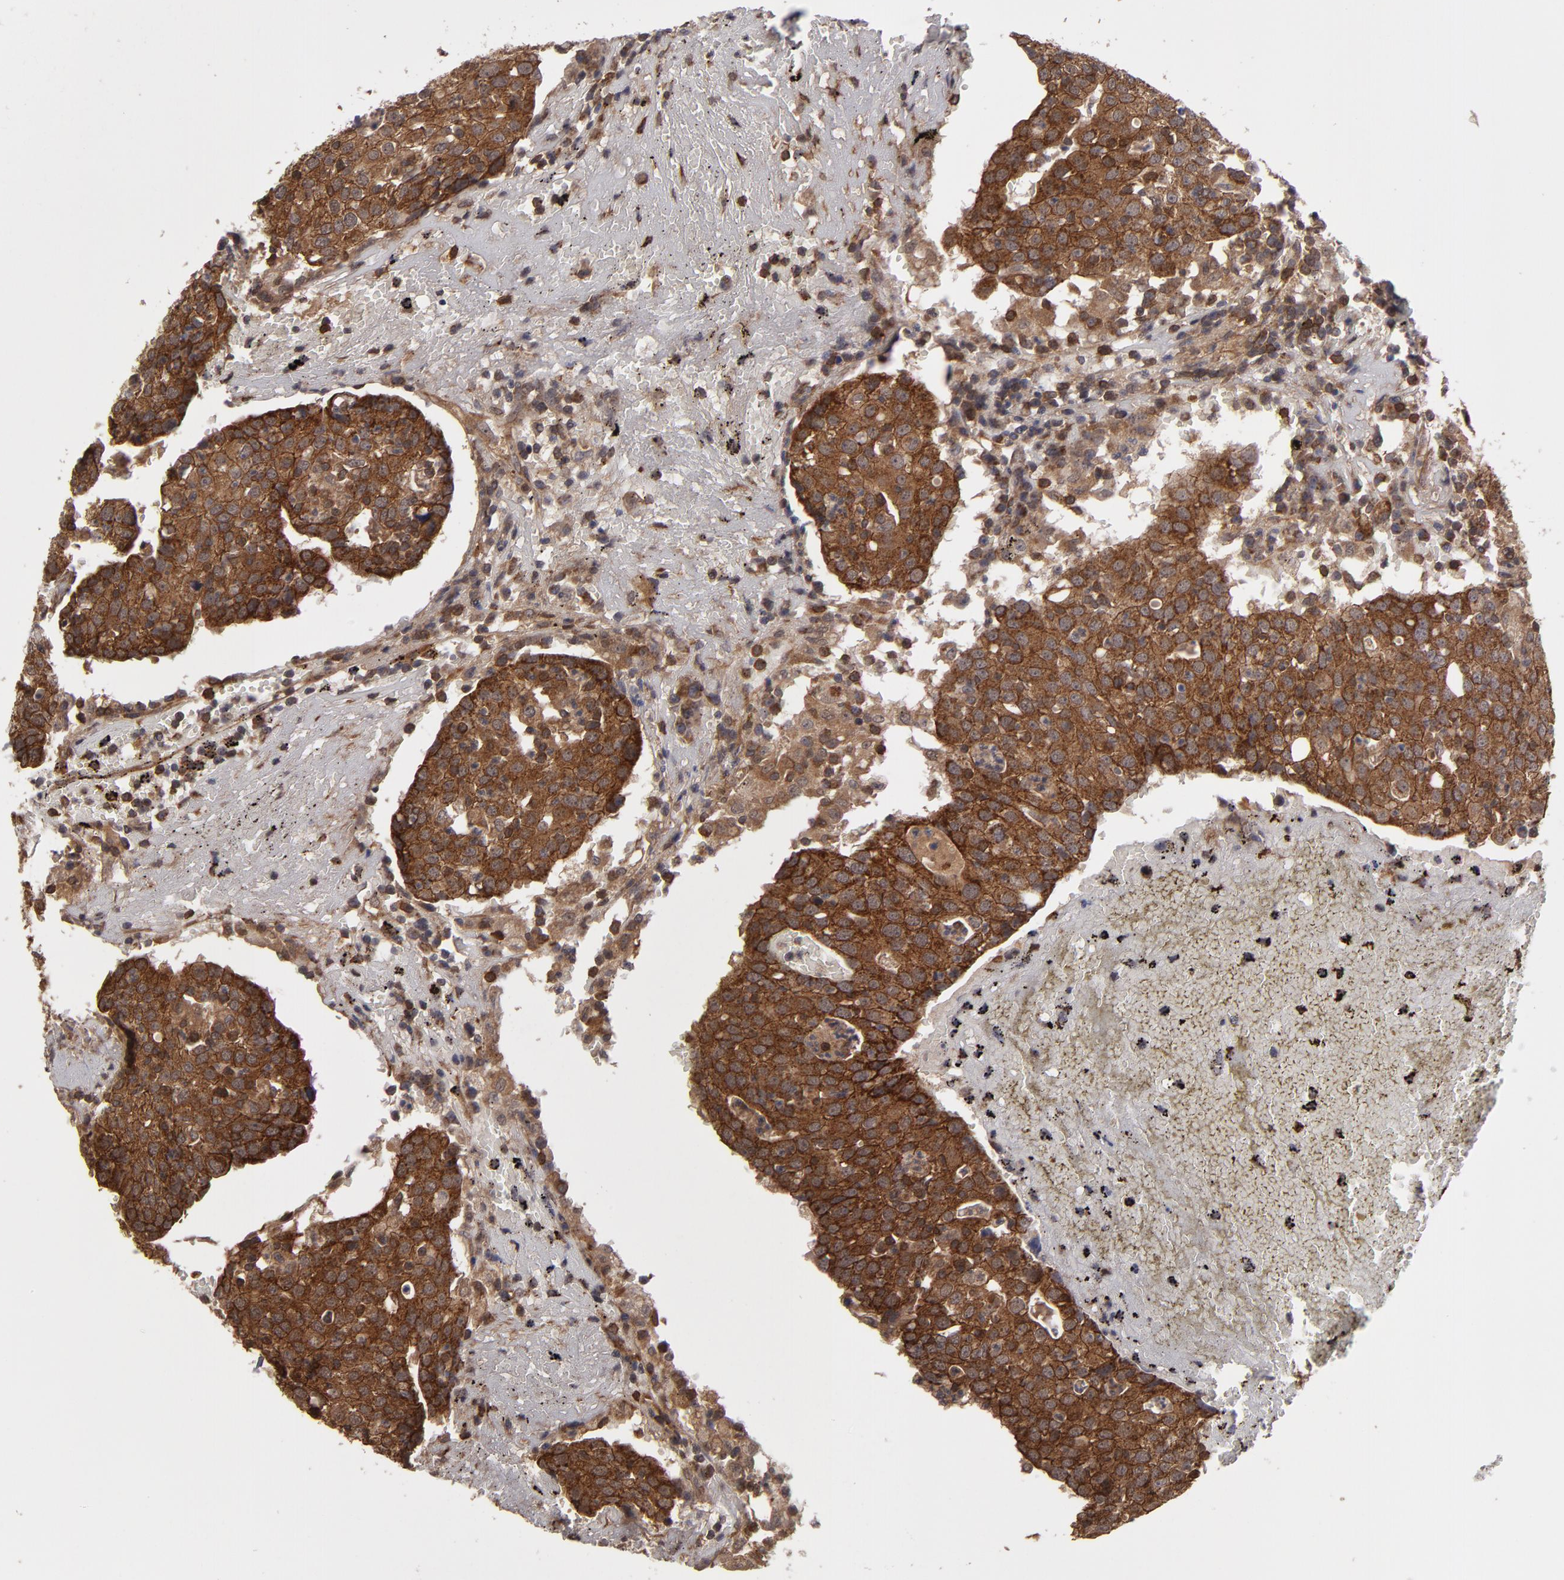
{"staining": {"intensity": "moderate", "quantity": ">75%", "location": "cytoplasmic/membranous"}, "tissue": "head and neck cancer", "cell_type": "Tumor cells", "image_type": "cancer", "snomed": [{"axis": "morphology", "description": "Adenocarcinoma, NOS"}, {"axis": "topography", "description": "Salivary gland"}, {"axis": "topography", "description": "Head-Neck"}], "caption": "IHC photomicrograph of head and neck cancer (adenocarcinoma) stained for a protein (brown), which displays medium levels of moderate cytoplasmic/membranous positivity in about >75% of tumor cells.", "gene": "RPS6KA6", "patient": {"sex": "female", "age": 65}}